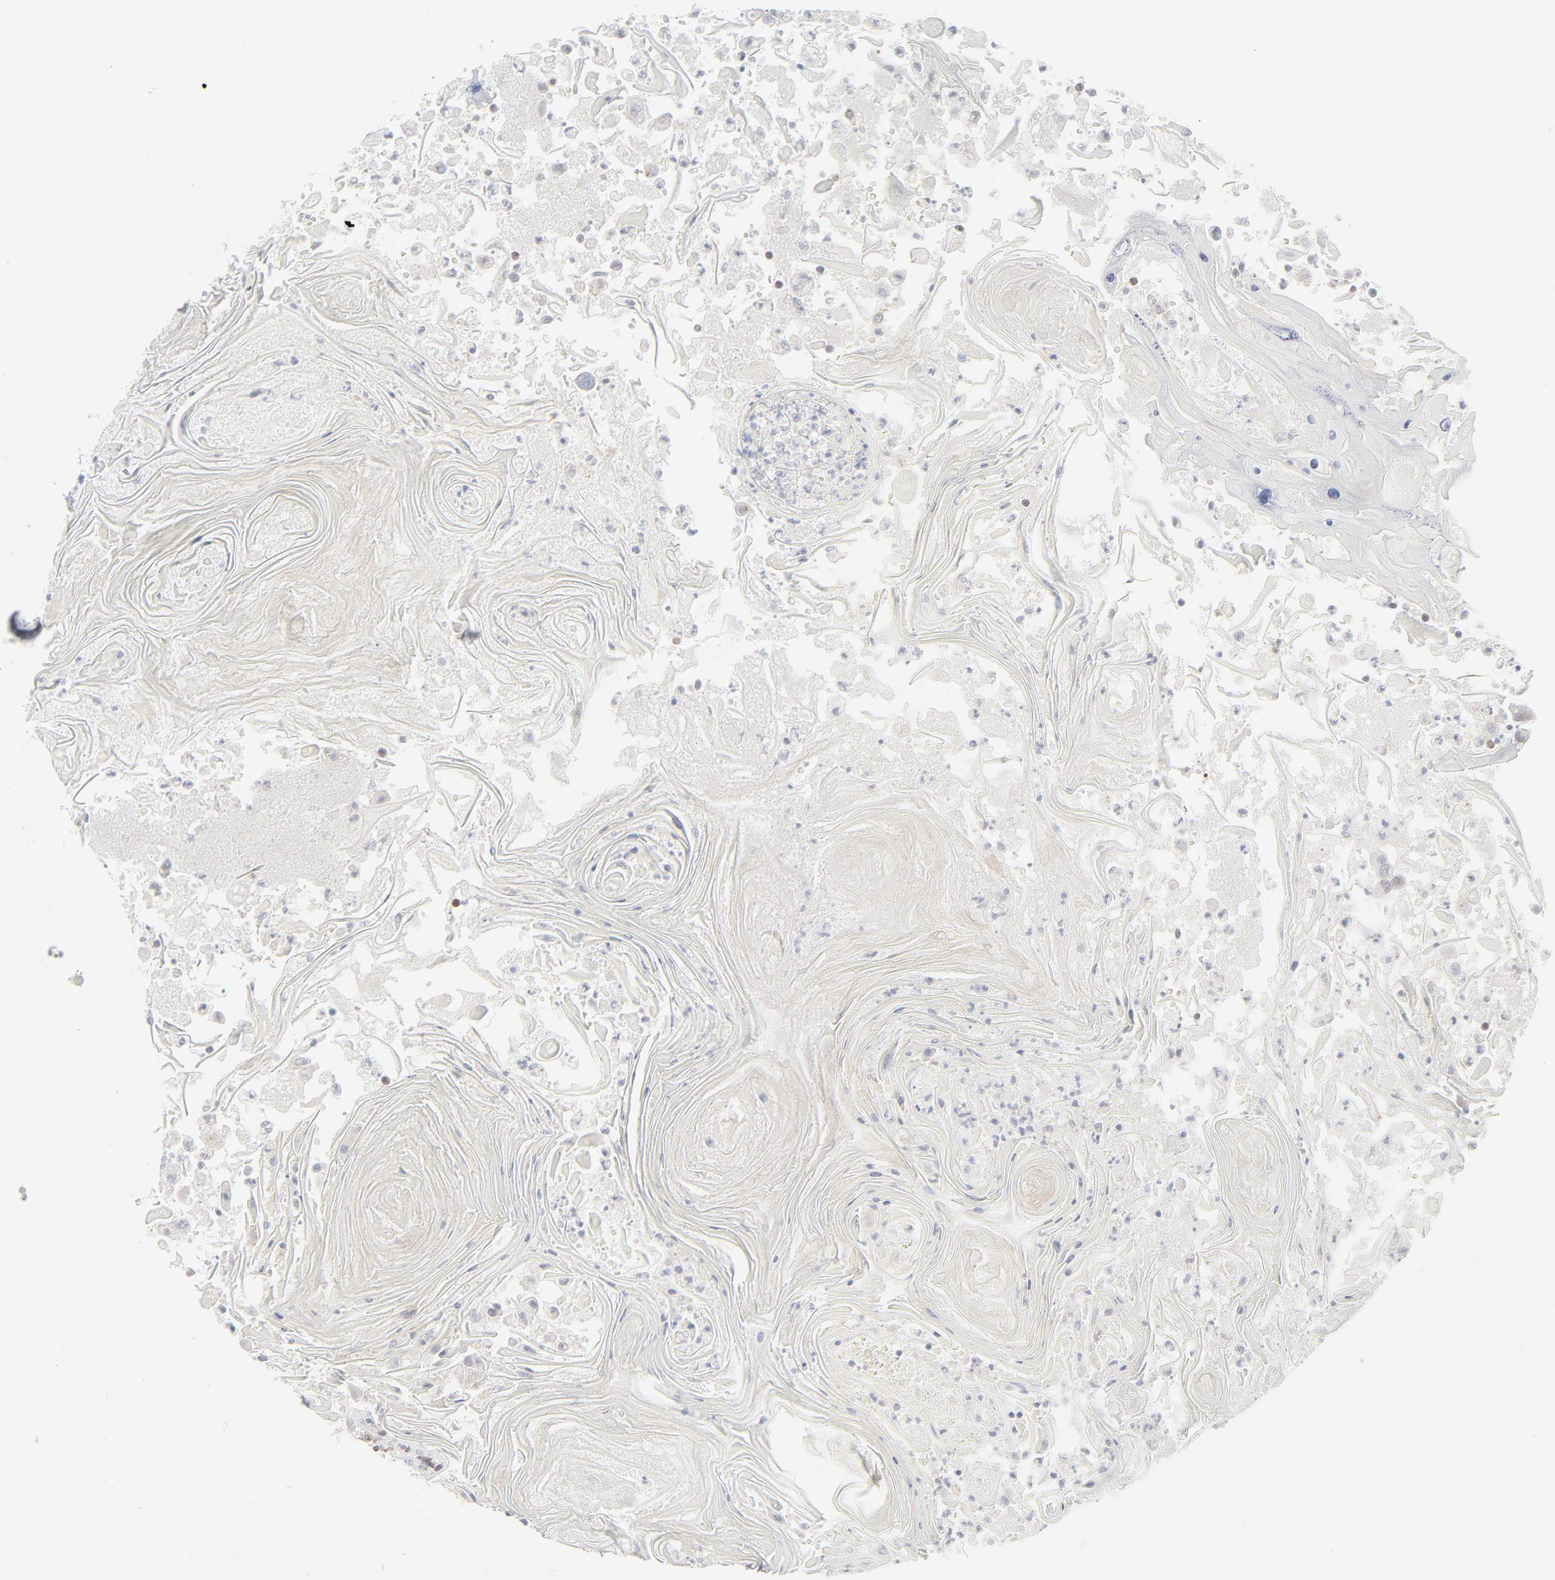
{"staining": {"intensity": "negative", "quantity": "none", "location": "none"}, "tissue": "head and neck cancer", "cell_type": "Tumor cells", "image_type": "cancer", "snomed": [{"axis": "morphology", "description": "Squamous cell carcinoma, NOS"}, {"axis": "topography", "description": "Oral tissue"}, {"axis": "topography", "description": "Head-Neck"}], "caption": "Head and neck squamous cell carcinoma was stained to show a protein in brown. There is no significant expression in tumor cells.", "gene": "PRKCB", "patient": {"sex": "female", "age": 76}}